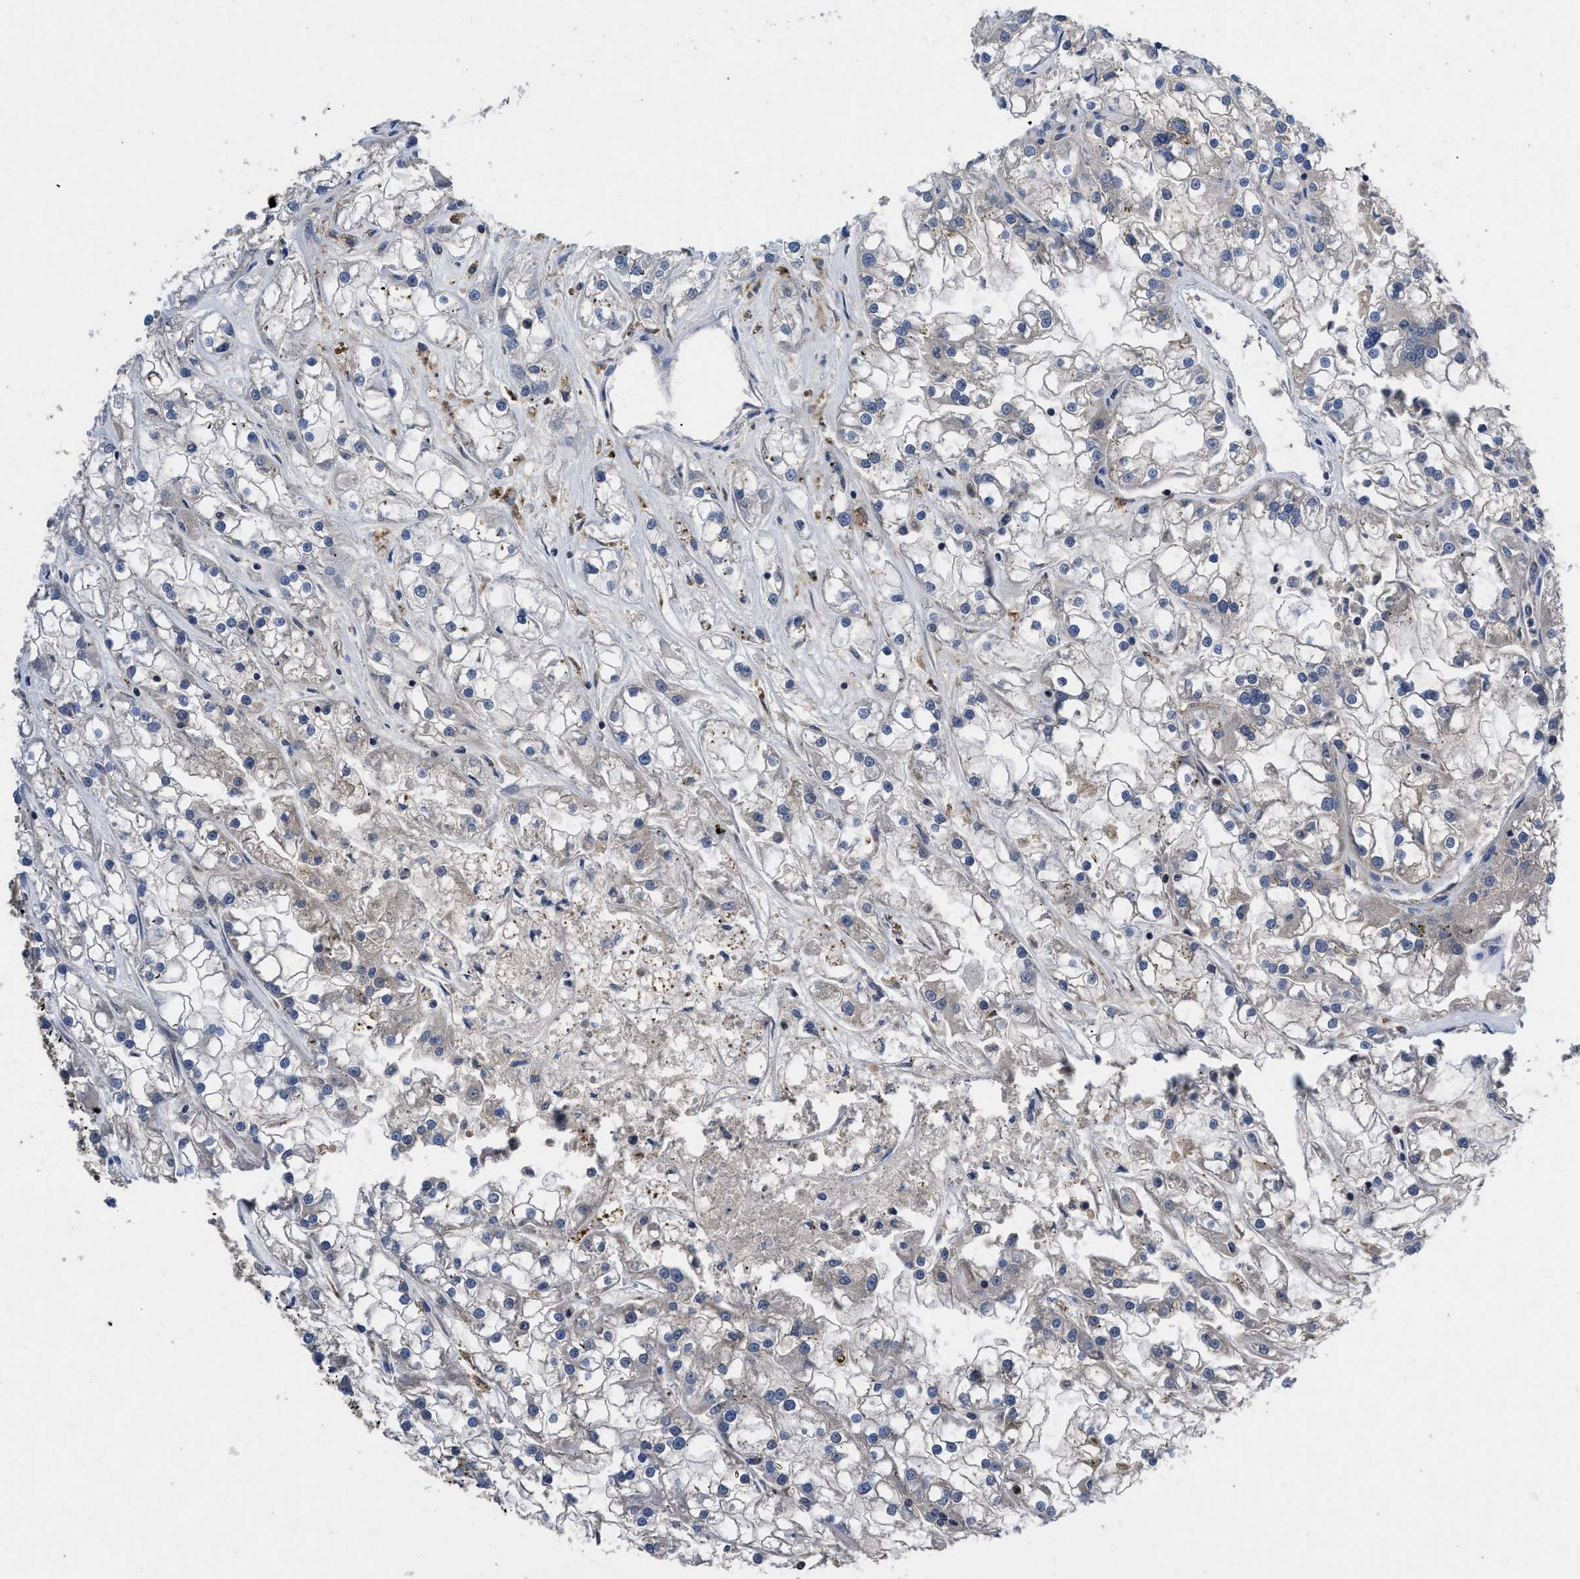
{"staining": {"intensity": "negative", "quantity": "none", "location": "none"}, "tissue": "renal cancer", "cell_type": "Tumor cells", "image_type": "cancer", "snomed": [{"axis": "morphology", "description": "Adenocarcinoma, NOS"}, {"axis": "topography", "description": "Kidney"}], "caption": "Immunohistochemistry micrograph of human renal cancer stained for a protein (brown), which shows no staining in tumor cells.", "gene": "YBEY", "patient": {"sex": "female", "age": 52}}